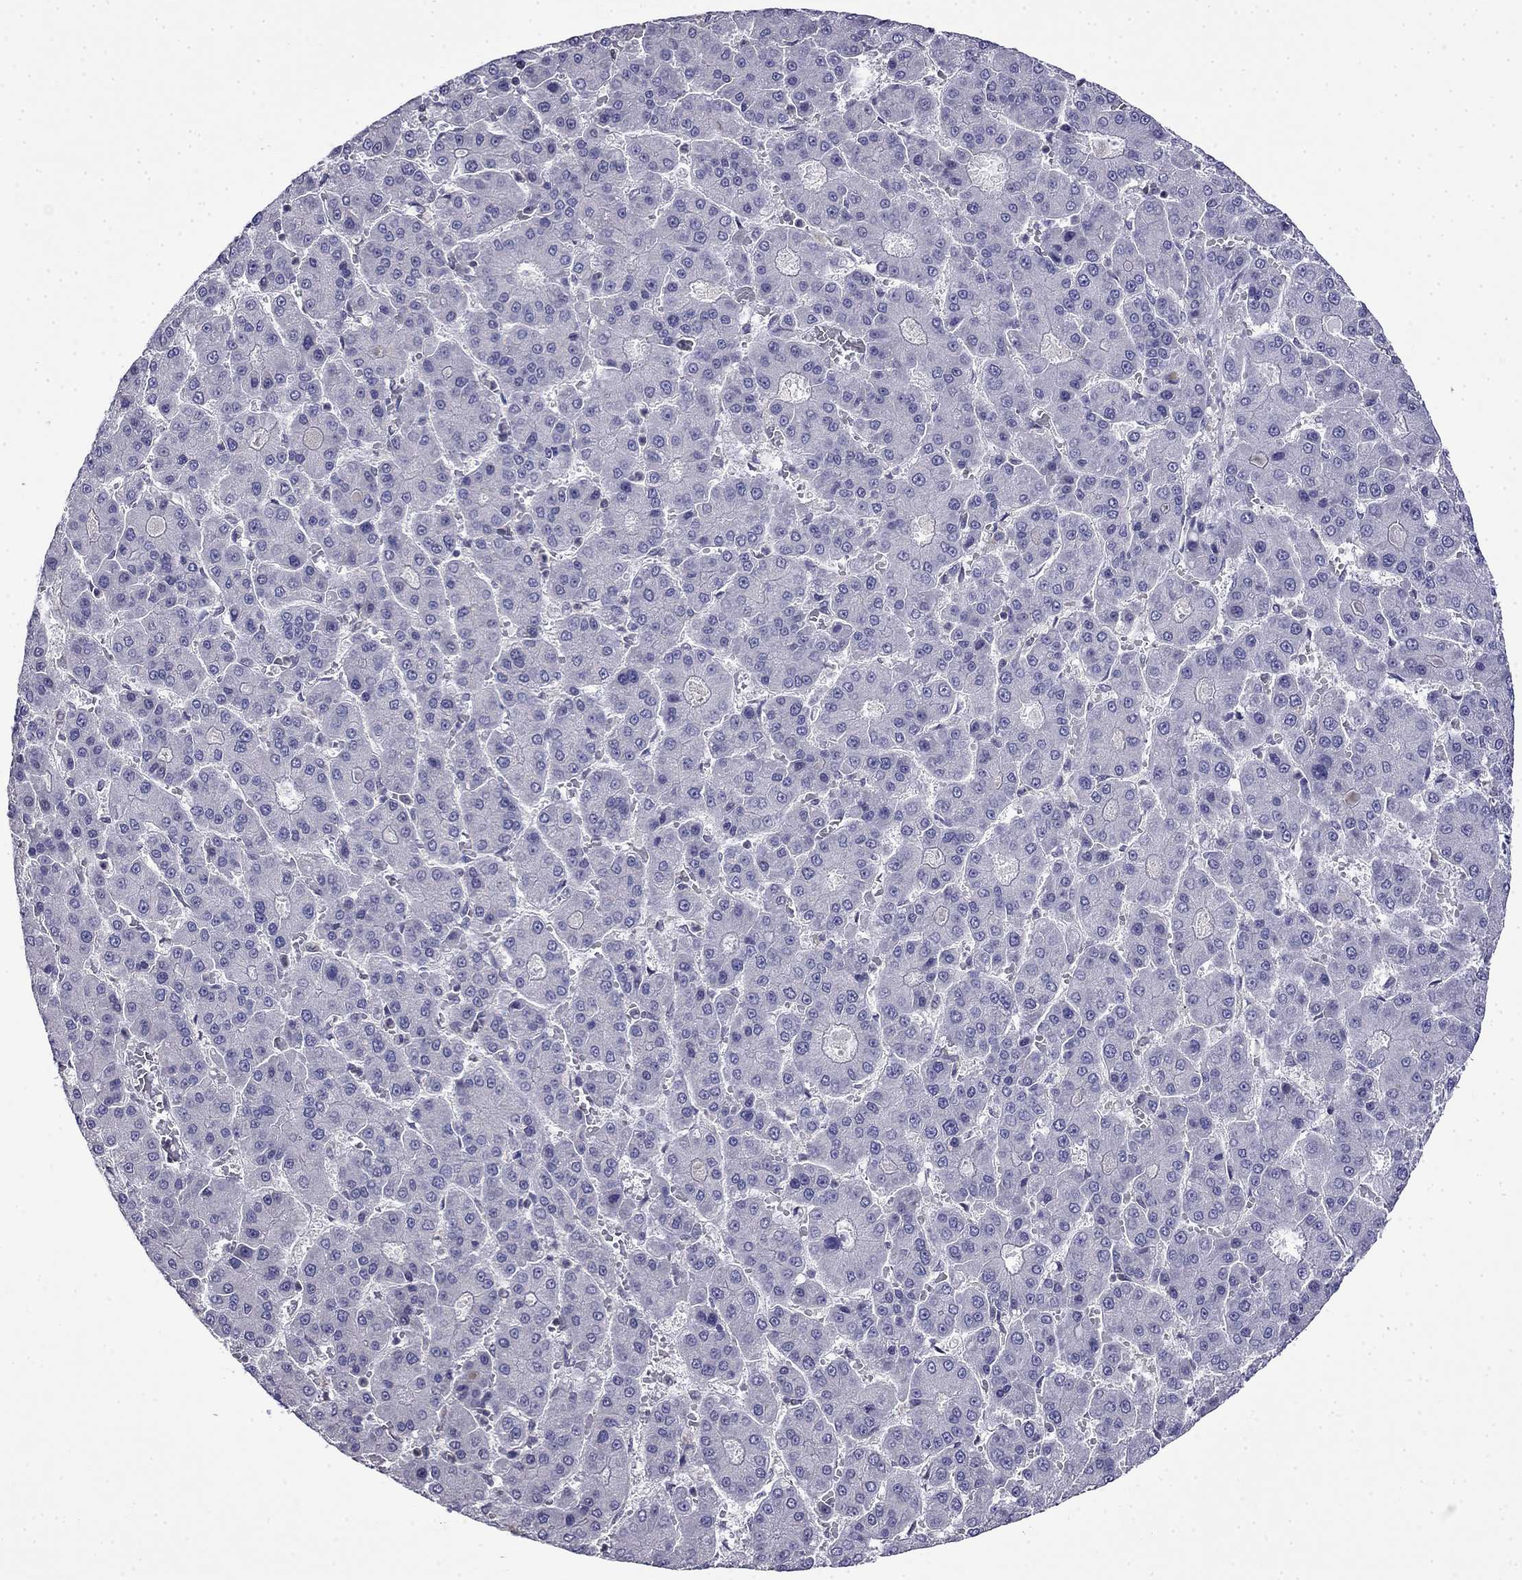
{"staining": {"intensity": "negative", "quantity": "none", "location": "none"}, "tissue": "liver cancer", "cell_type": "Tumor cells", "image_type": "cancer", "snomed": [{"axis": "morphology", "description": "Carcinoma, Hepatocellular, NOS"}, {"axis": "topography", "description": "Liver"}], "caption": "Immunohistochemistry (IHC) photomicrograph of liver cancer stained for a protein (brown), which demonstrates no positivity in tumor cells.", "gene": "GUCA1B", "patient": {"sex": "male", "age": 70}}